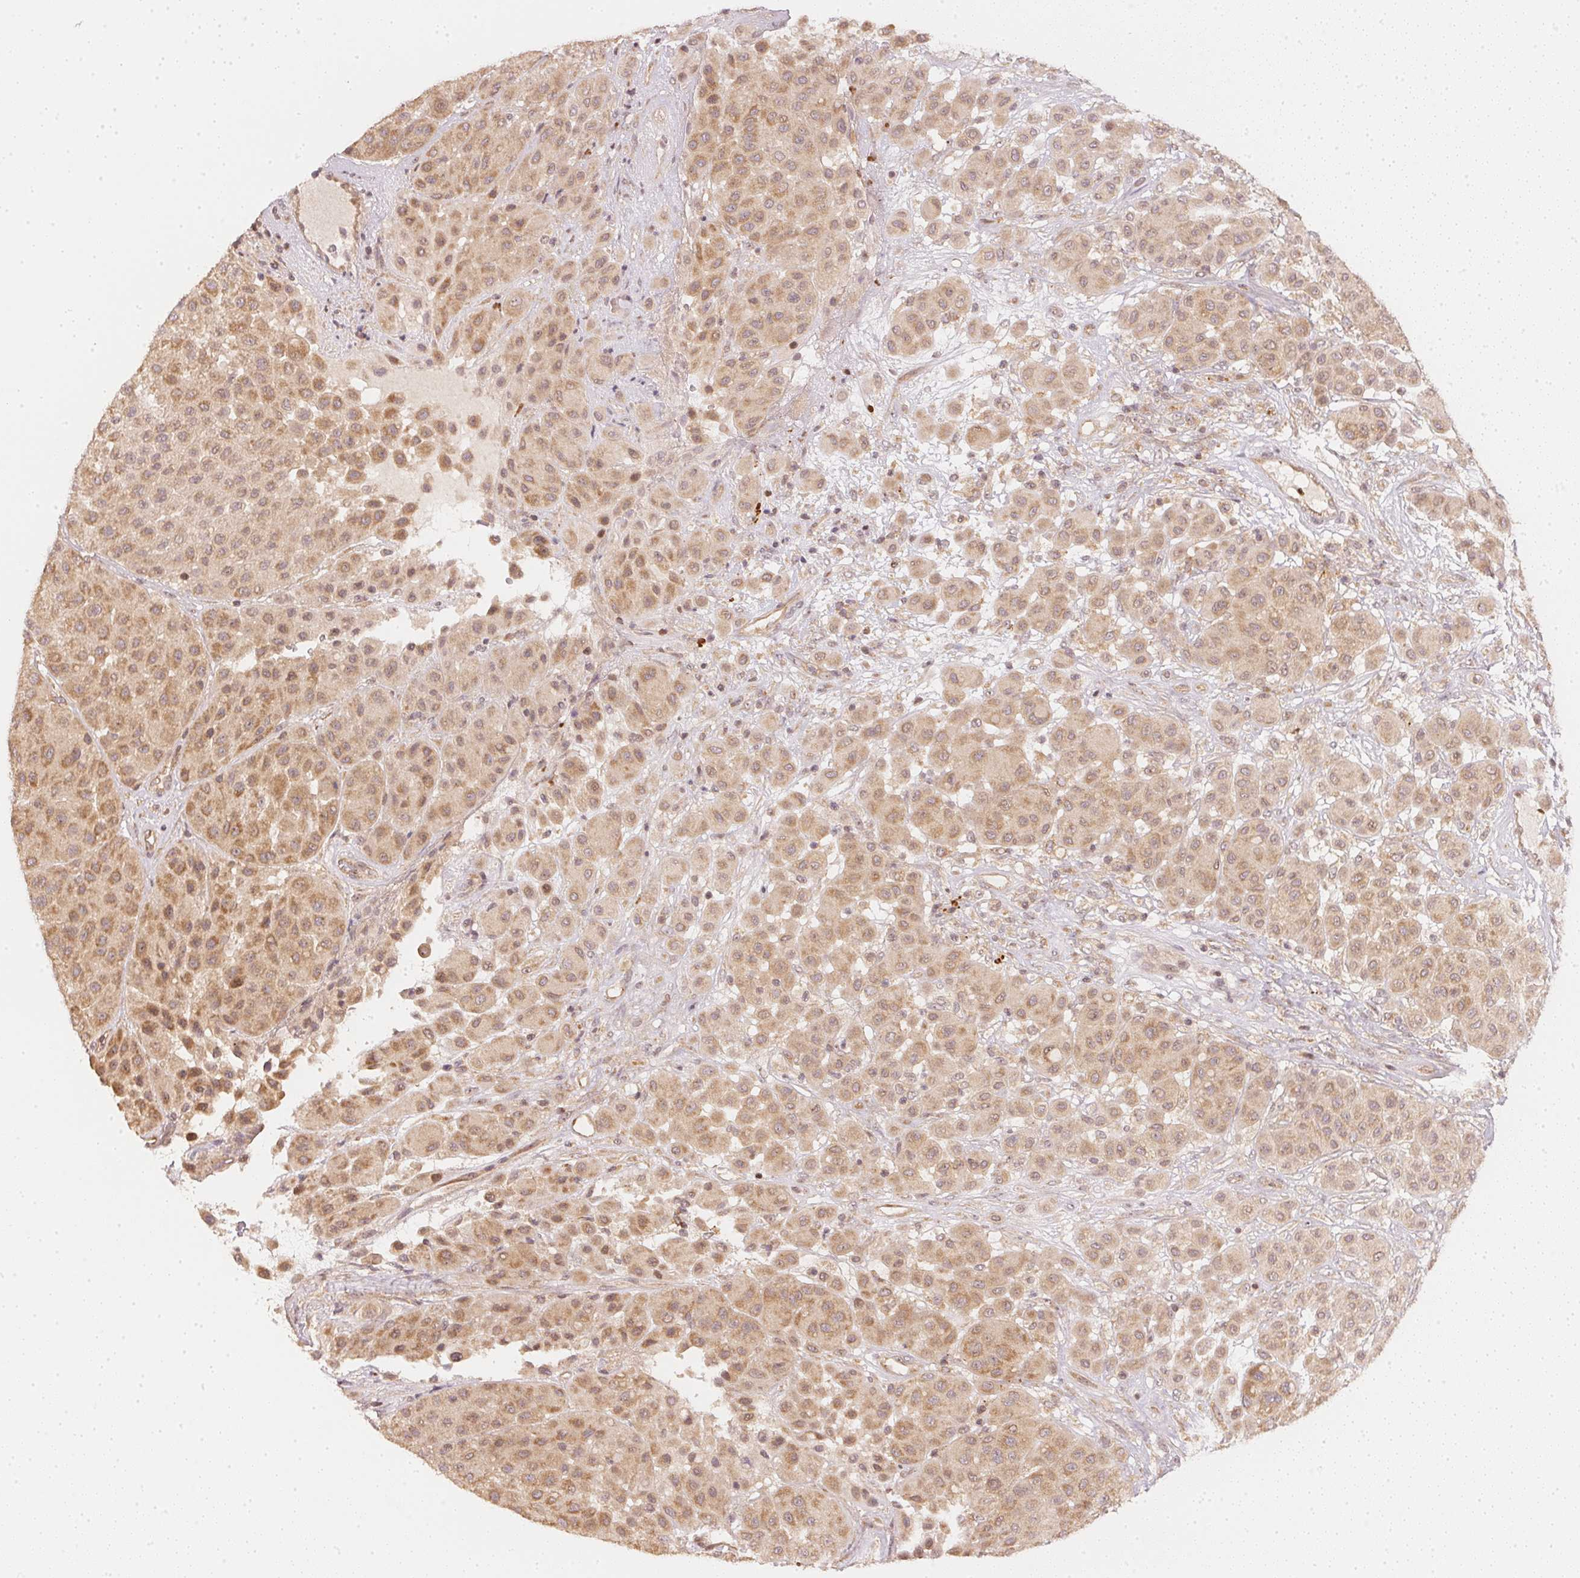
{"staining": {"intensity": "moderate", "quantity": "25%-75%", "location": "cytoplasmic/membranous"}, "tissue": "melanoma", "cell_type": "Tumor cells", "image_type": "cancer", "snomed": [{"axis": "morphology", "description": "Malignant melanoma, Metastatic site"}, {"axis": "topography", "description": "Smooth muscle"}], "caption": "Immunohistochemistry (IHC) staining of malignant melanoma (metastatic site), which reveals medium levels of moderate cytoplasmic/membranous staining in approximately 25%-75% of tumor cells indicating moderate cytoplasmic/membranous protein staining. The staining was performed using DAB (brown) for protein detection and nuclei were counterstained in hematoxylin (blue).", "gene": "WDR54", "patient": {"sex": "male", "age": 41}}